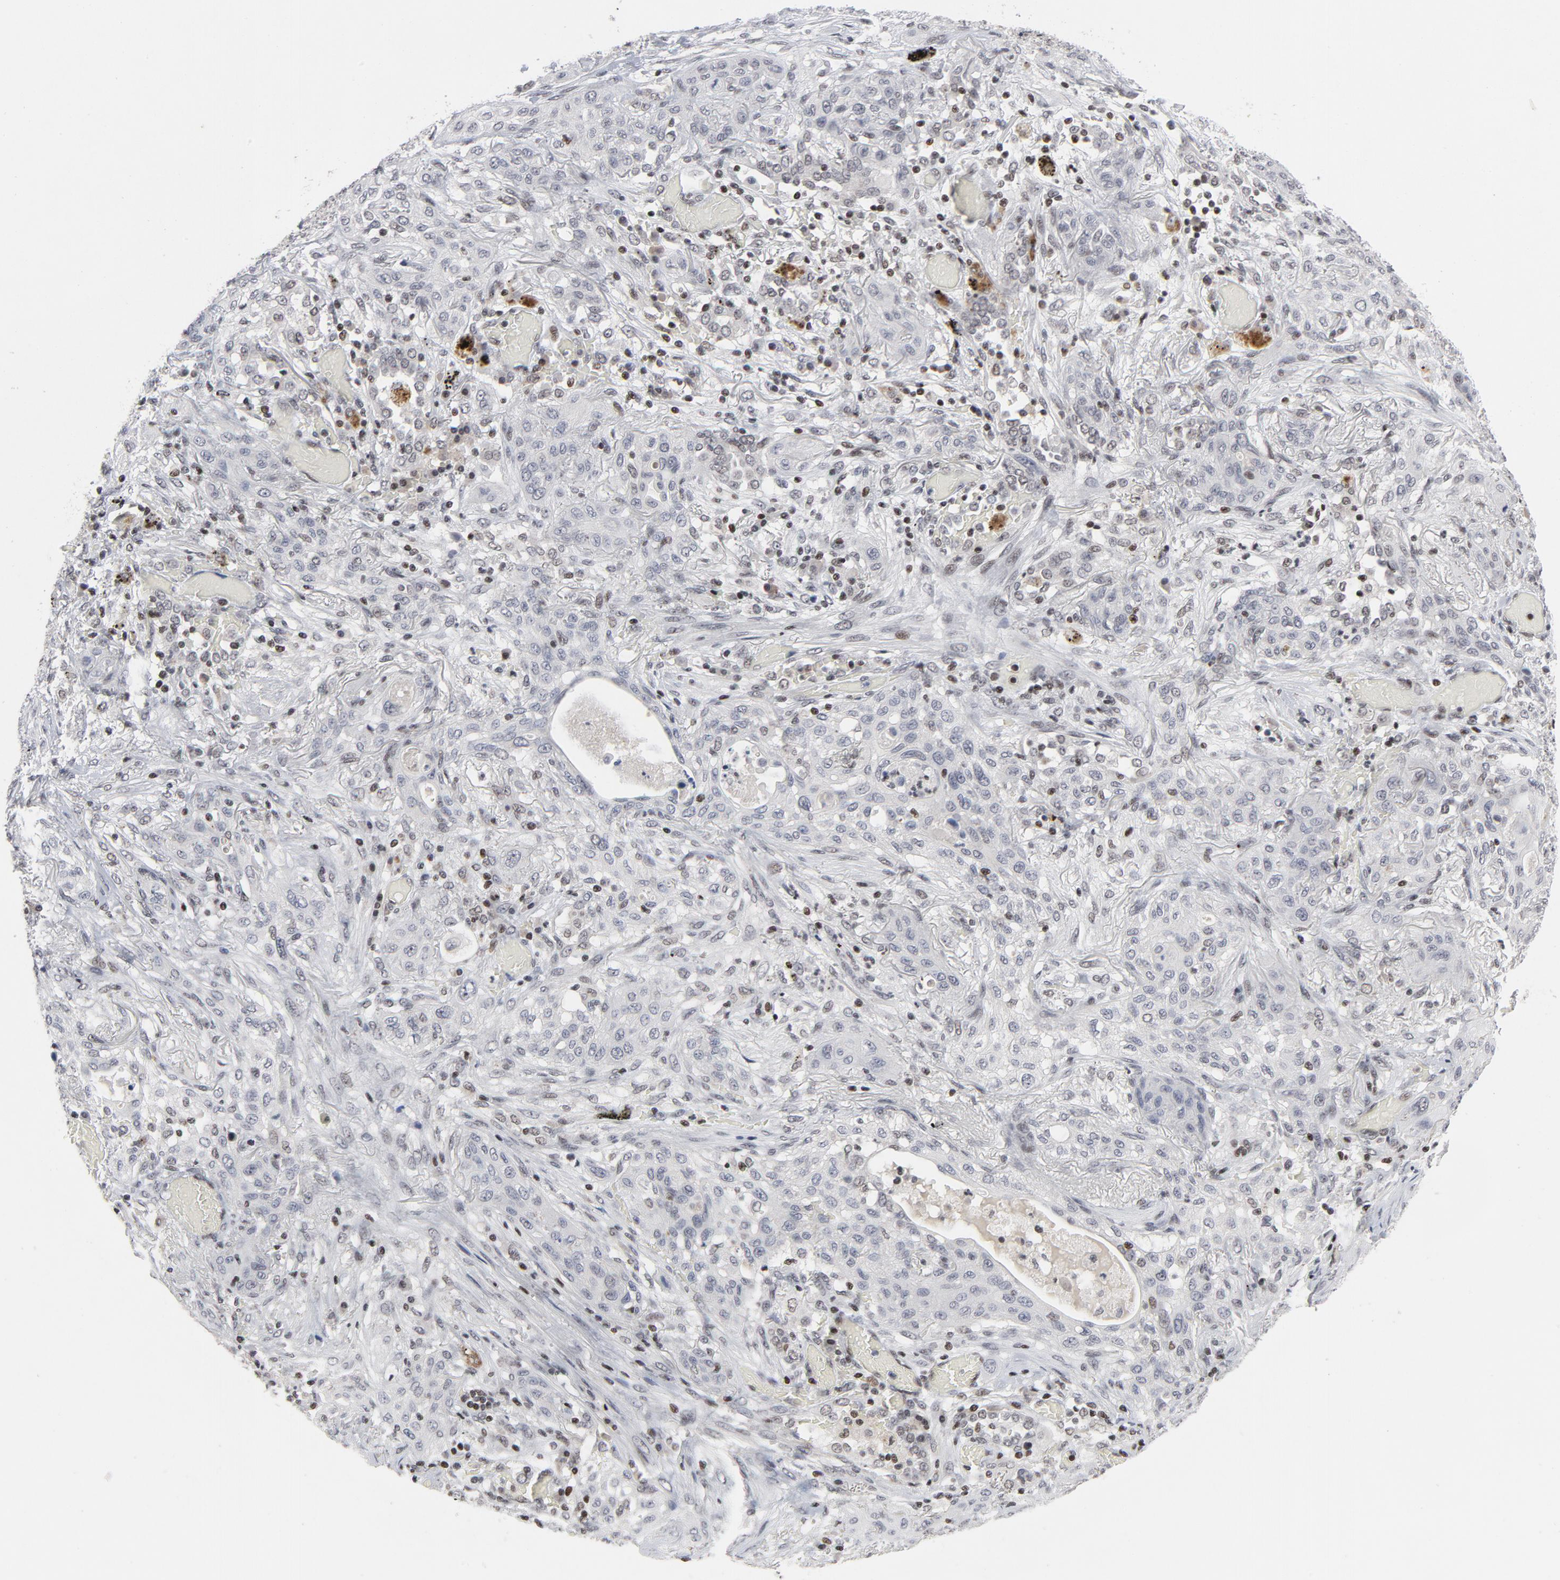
{"staining": {"intensity": "negative", "quantity": "none", "location": "none"}, "tissue": "lung cancer", "cell_type": "Tumor cells", "image_type": "cancer", "snomed": [{"axis": "morphology", "description": "Squamous cell carcinoma, NOS"}, {"axis": "topography", "description": "Lung"}], "caption": "IHC histopathology image of neoplastic tissue: squamous cell carcinoma (lung) stained with DAB reveals no significant protein positivity in tumor cells.", "gene": "GABPA", "patient": {"sex": "female", "age": 47}}